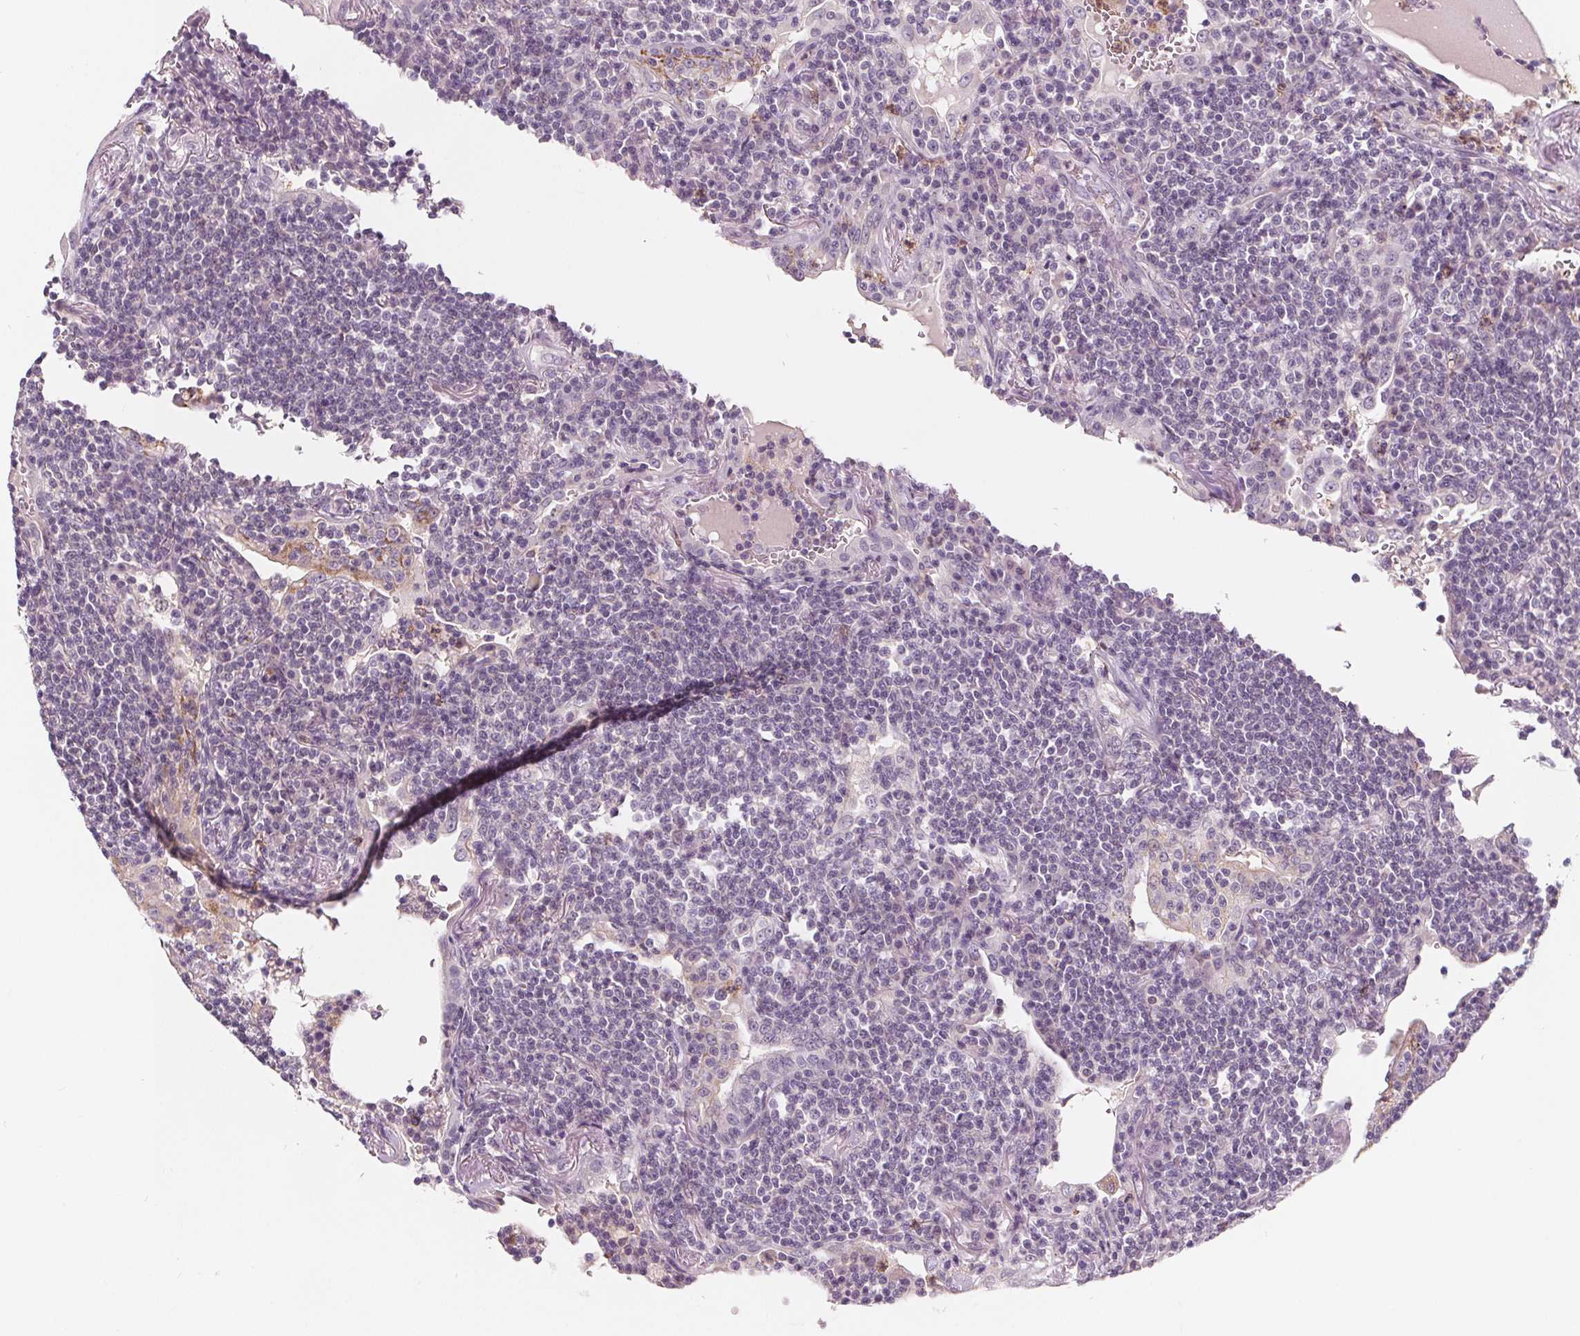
{"staining": {"intensity": "negative", "quantity": "none", "location": "none"}, "tissue": "lymphoma", "cell_type": "Tumor cells", "image_type": "cancer", "snomed": [{"axis": "morphology", "description": "Malignant lymphoma, non-Hodgkin's type, Low grade"}, {"axis": "topography", "description": "Lung"}], "caption": "High magnification brightfield microscopy of lymphoma stained with DAB (3,3'-diaminobenzidine) (brown) and counterstained with hematoxylin (blue): tumor cells show no significant expression.", "gene": "HAAO", "patient": {"sex": "female", "age": 71}}